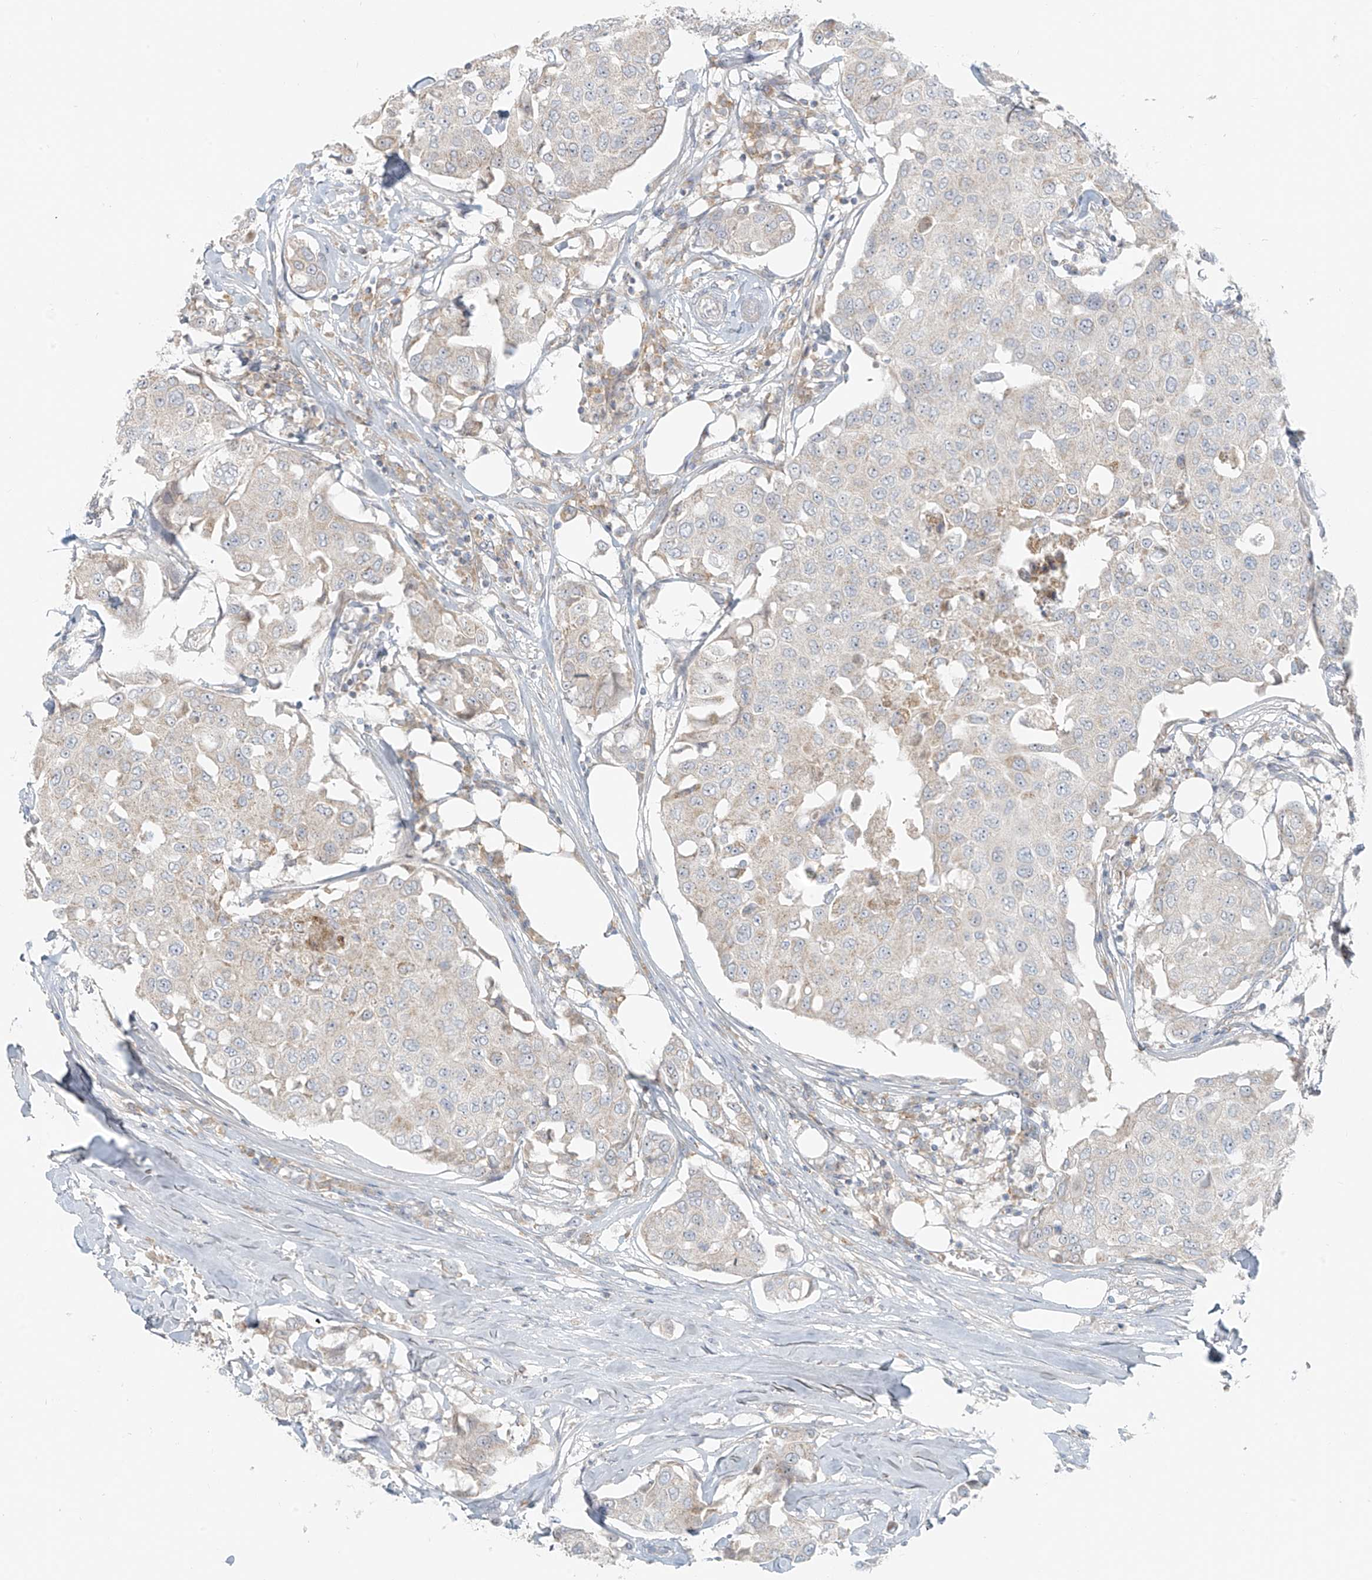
{"staining": {"intensity": "weak", "quantity": "<25%", "location": "cytoplasmic/membranous"}, "tissue": "breast cancer", "cell_type": "Tumor cells", "image_type": "cancer", "snomed": [{"axis": "morphology", "description": "Duct carcinoma"}, {"axis": "topography", "description": "Breast"}], "caption": "Tumor cells are negative for brown protein staining in breast intraductal carcinoma.", "gene": "UST", "patient": {"sex": "female", "age": 80}}